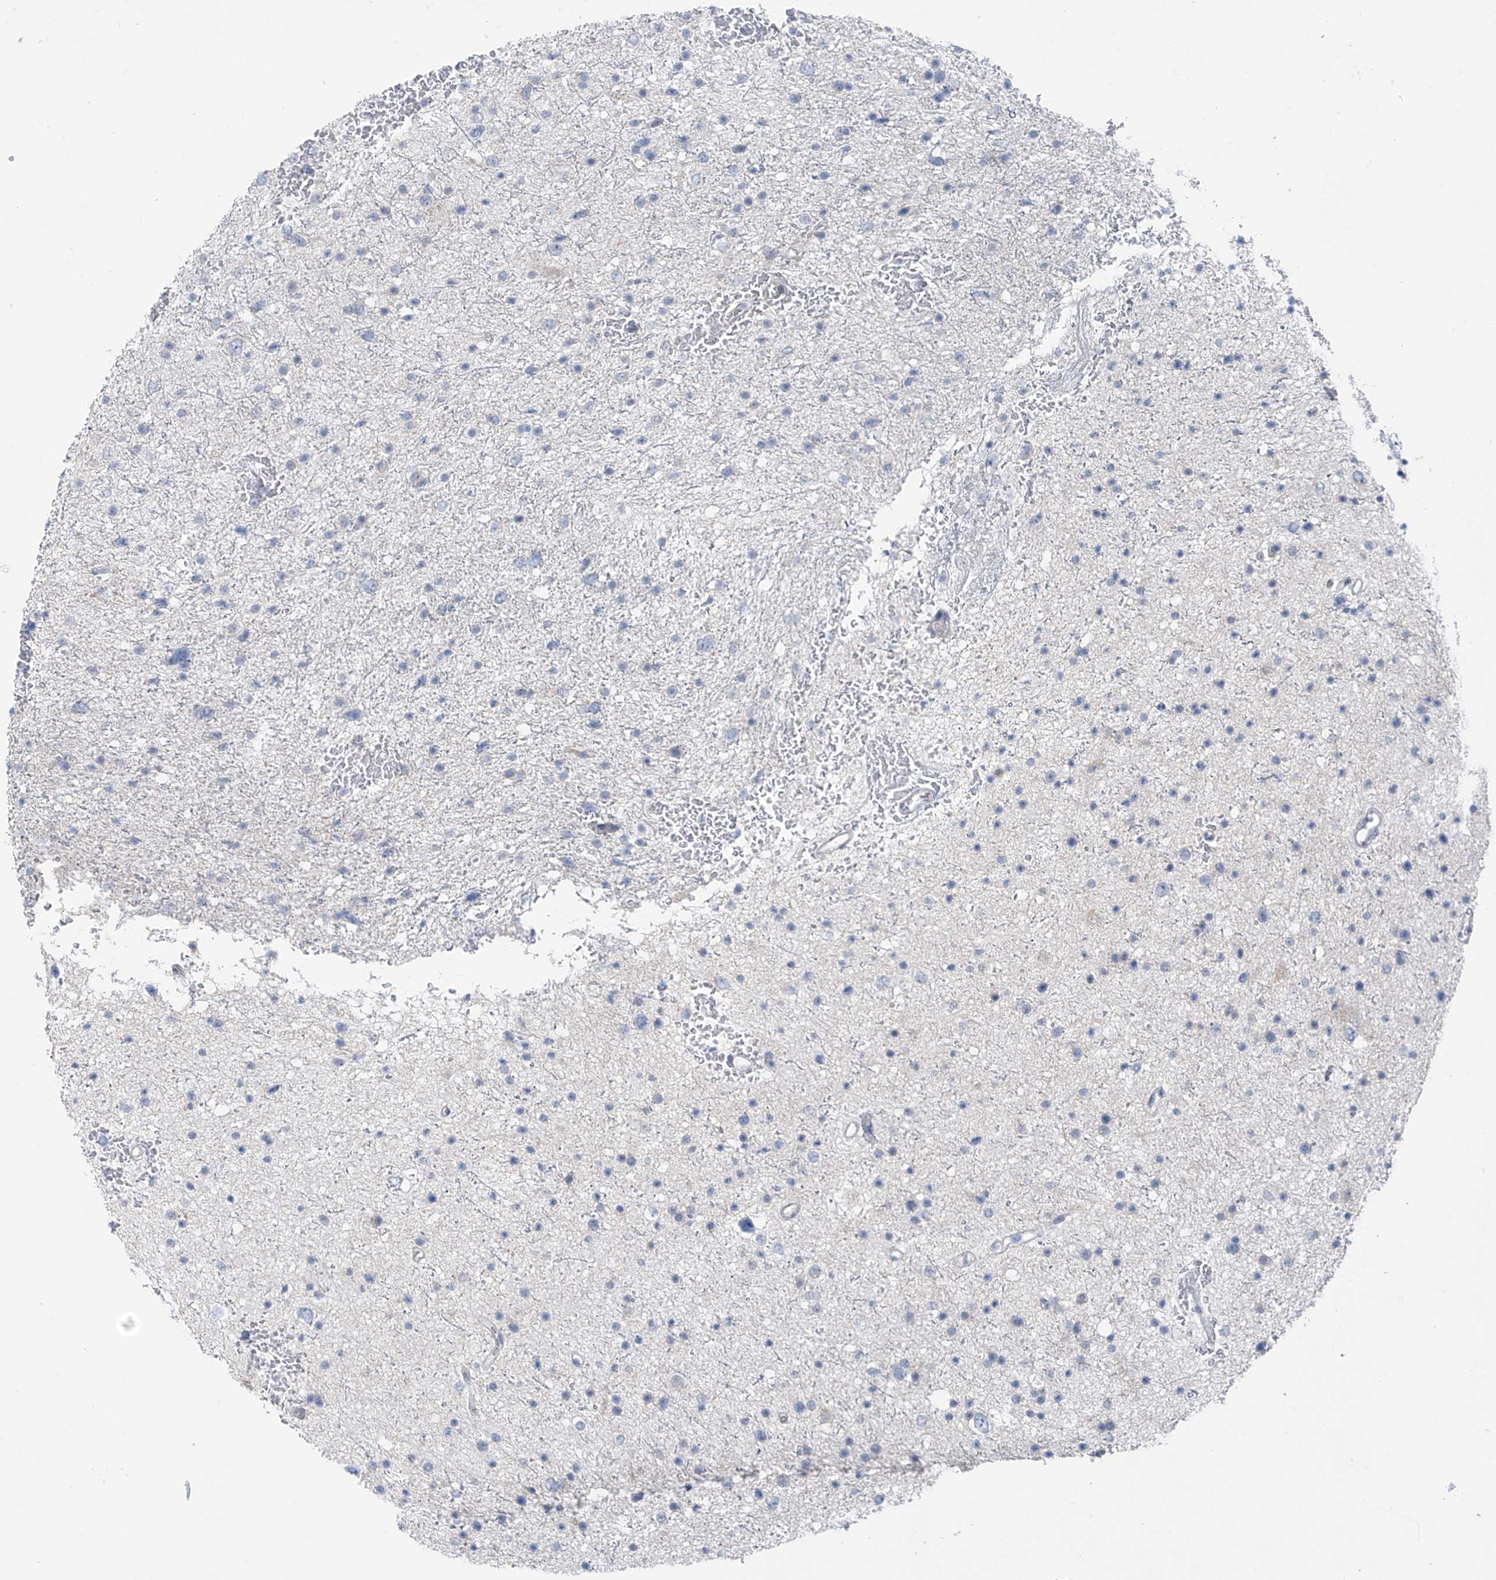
{"staining": {"intensity": "negative", "quantity": "none", "location": "none"}, "tissue": "glioma", "cell_type": "Tumor cells", "image_type": "cancer", "snomed": [{"axis": "morphology", "description": "Glioma, malignant, Low grade"}, {"axis": "topography", "description": "Brain"}], "caption": "Glioma stained for a protein using IHC shows no staining tumor cells.", "gene": "ZNF793", "patient": {"sex": "female", "age": 37}}